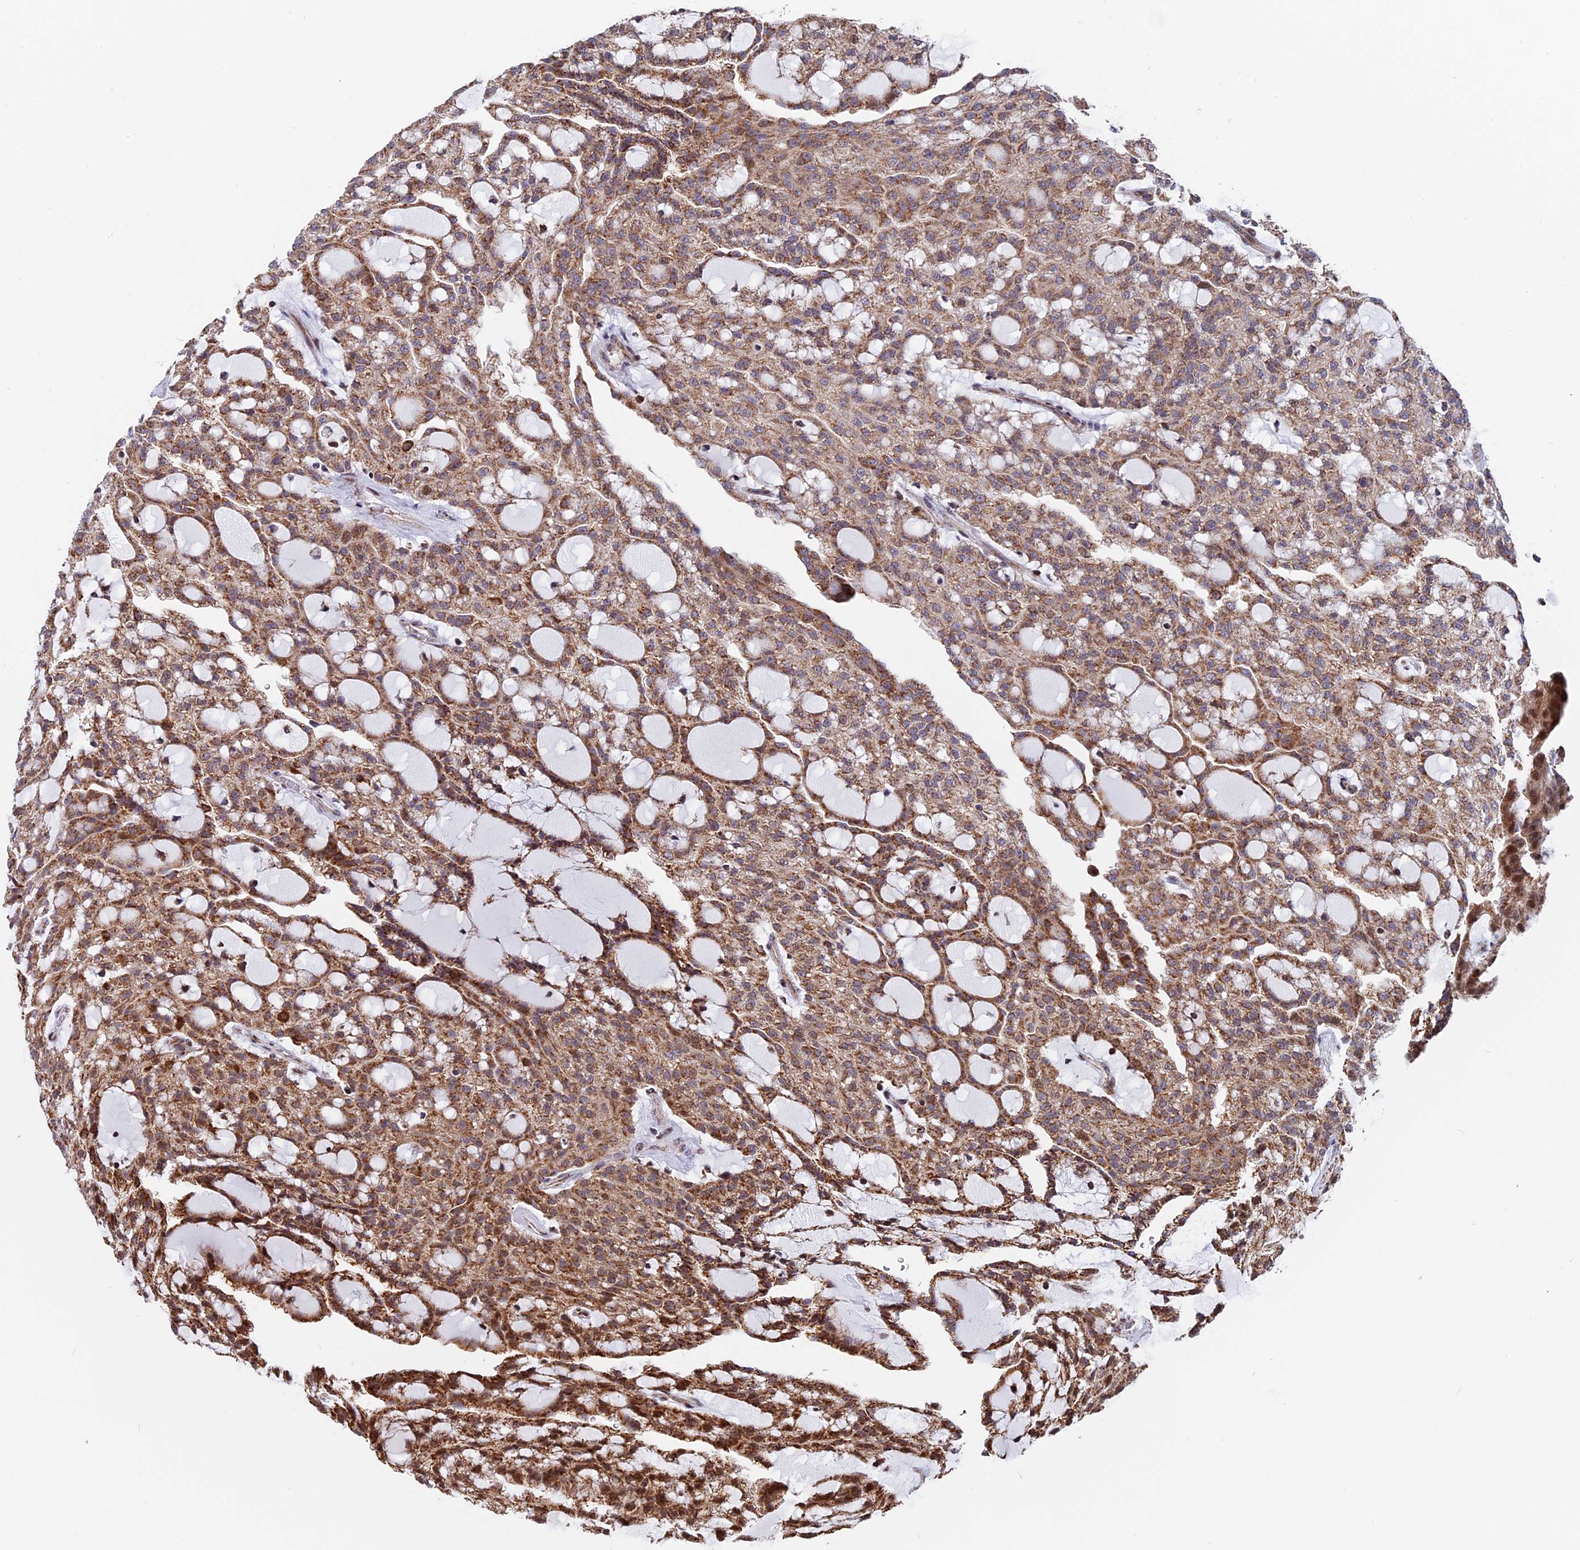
{"staining": {"intensity": "moderate", "quantity": ">75%", "location": "cytoplasmic/membranous,nuclear"}, "tissue": "renal cancer", "cell_type": "Tumor cells", "image_type": "cancer", "snomed": [{"axis": "morphology", "description": "Adenocarcinoma, NOS"}, {"axis": "topography", "description": "Kidney"}], "caption": "Brown immunohistochemical staining in renal cancer (adenocarcinoma) displays moderate cytoplasmic/membranous and nuclear staining in approximately >75% of tumor cells.", "gene": "FAM174C", "patient": {"sex": "male", "age": 63}}